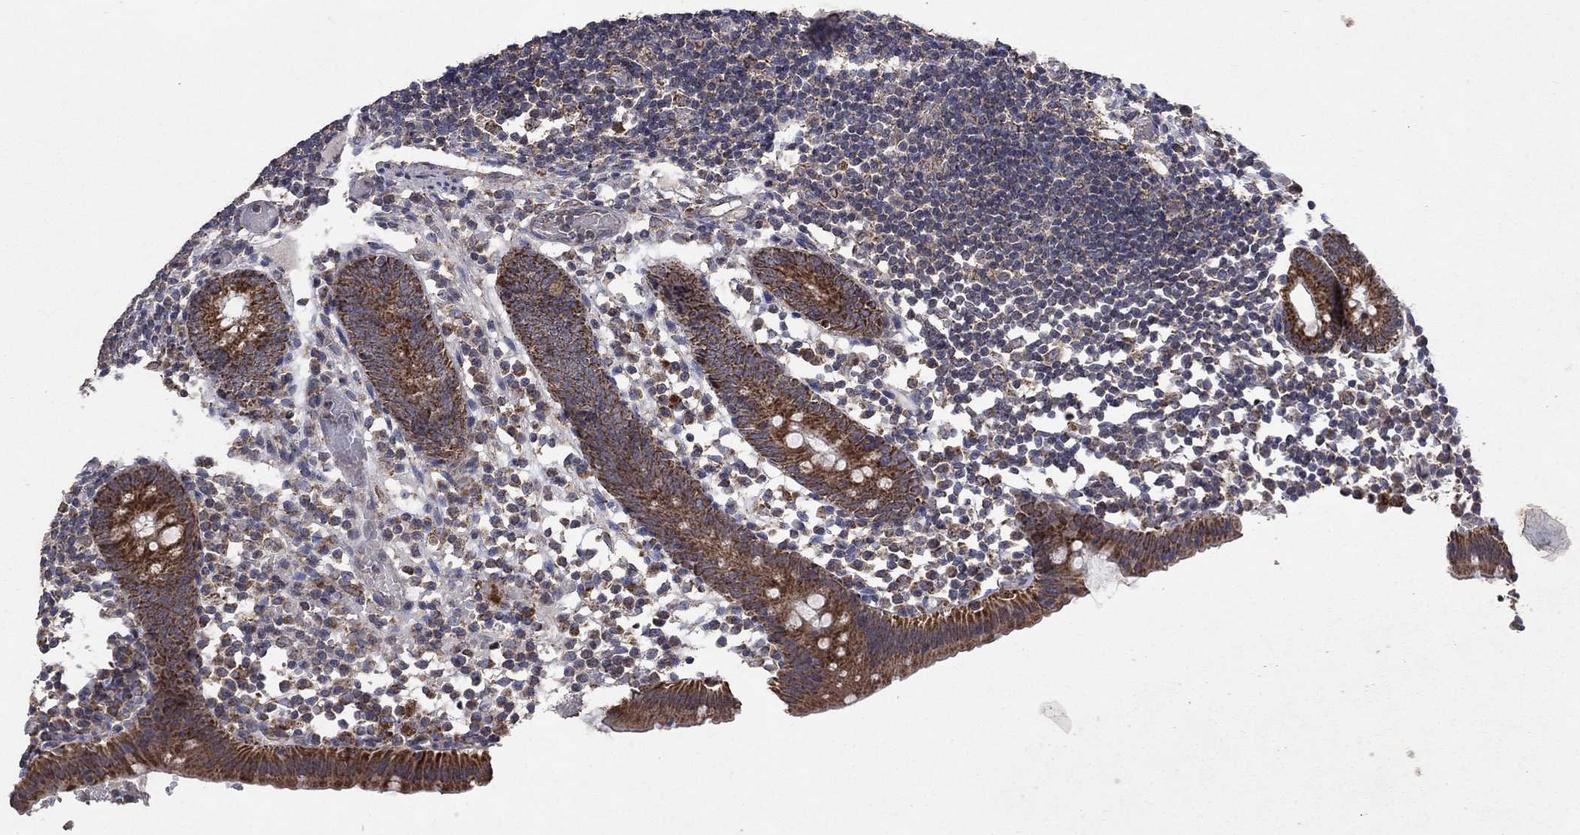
{"staining": {"intensity": "strong", "quantity": ">75%", "location": "cytoplasmic/membranous"}, "tissue": "appendix", "cell_type": "Glandular cells", "image_type": "normal", "snomed": [{"axis": "morphology", "description": "Normal tissue, NOS"}, {"axis": "topography", "description": "Appendix"}], "caption": "Immunohistochemical staining of unremarkable appendix shows strong cytoplasmic/membranous protein positivity in about >75% of glandular cells. (Stains: DAB (3,3'-diaminobenzidine) in brown, nuclei in blue, Microscopy: brightfield microscopy at high magnification).", "gene": "DPH1", "patient": {"sex": "female", "age": 40}}